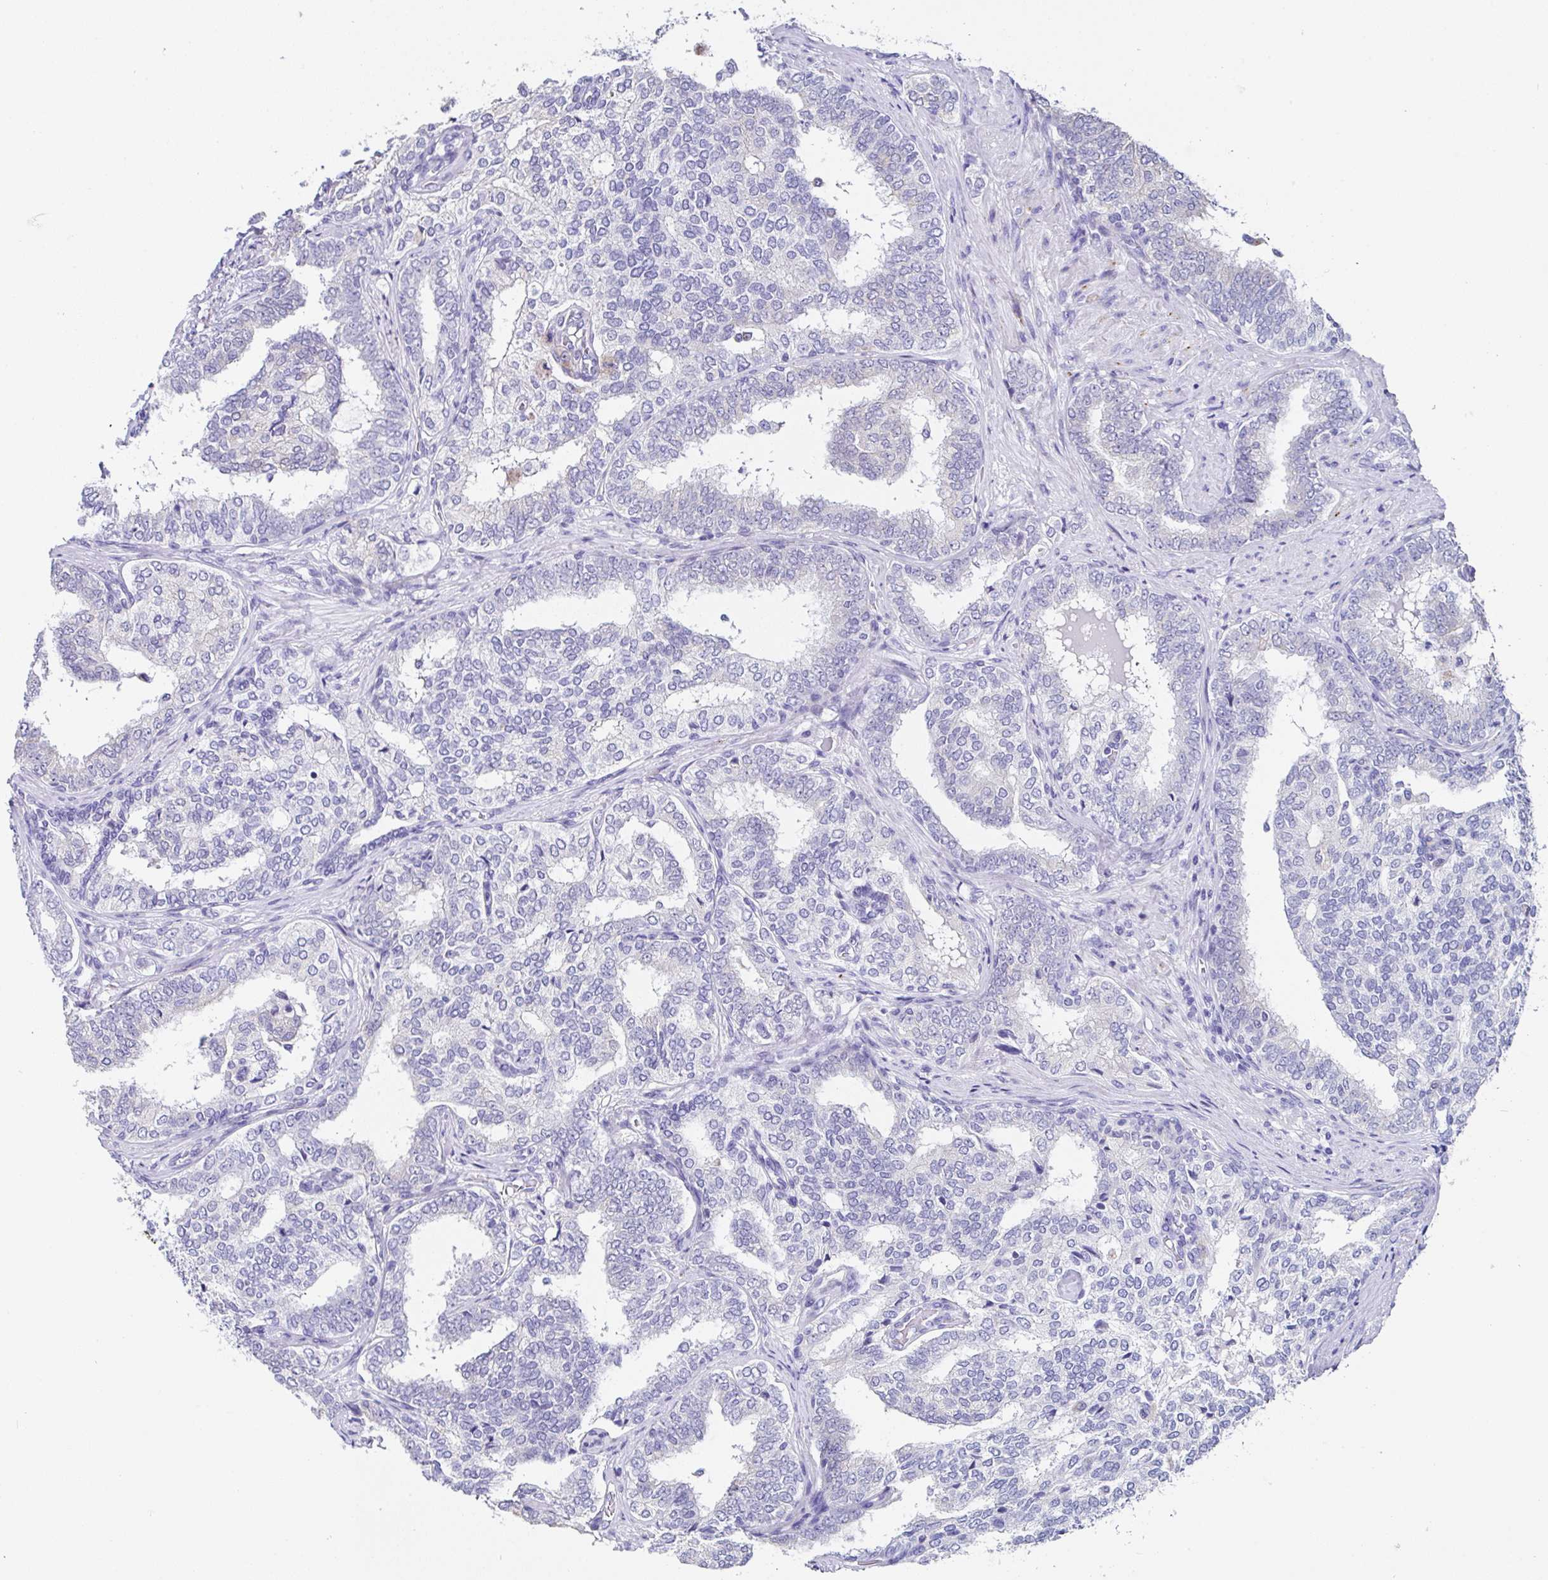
{"staining": {"intensity": "negative", "quantity": "none", "location": "none"}, "tissue": "prostate cancer", "cell_type": "Tumor cells", "image_type": "cancer", "snomed": [{"axis": "morphology", "description": "Adenocarcinoma, High grade"}, {"axis": "topography", "description": "Prostate"}], "caption": "Protein analysis of adenocarcinoma (high-grade) (prostate) shows no significant staining in tumor cells.", "gene": "TMPRSS11E", "patient": {"sex": "male", "age": 72}}